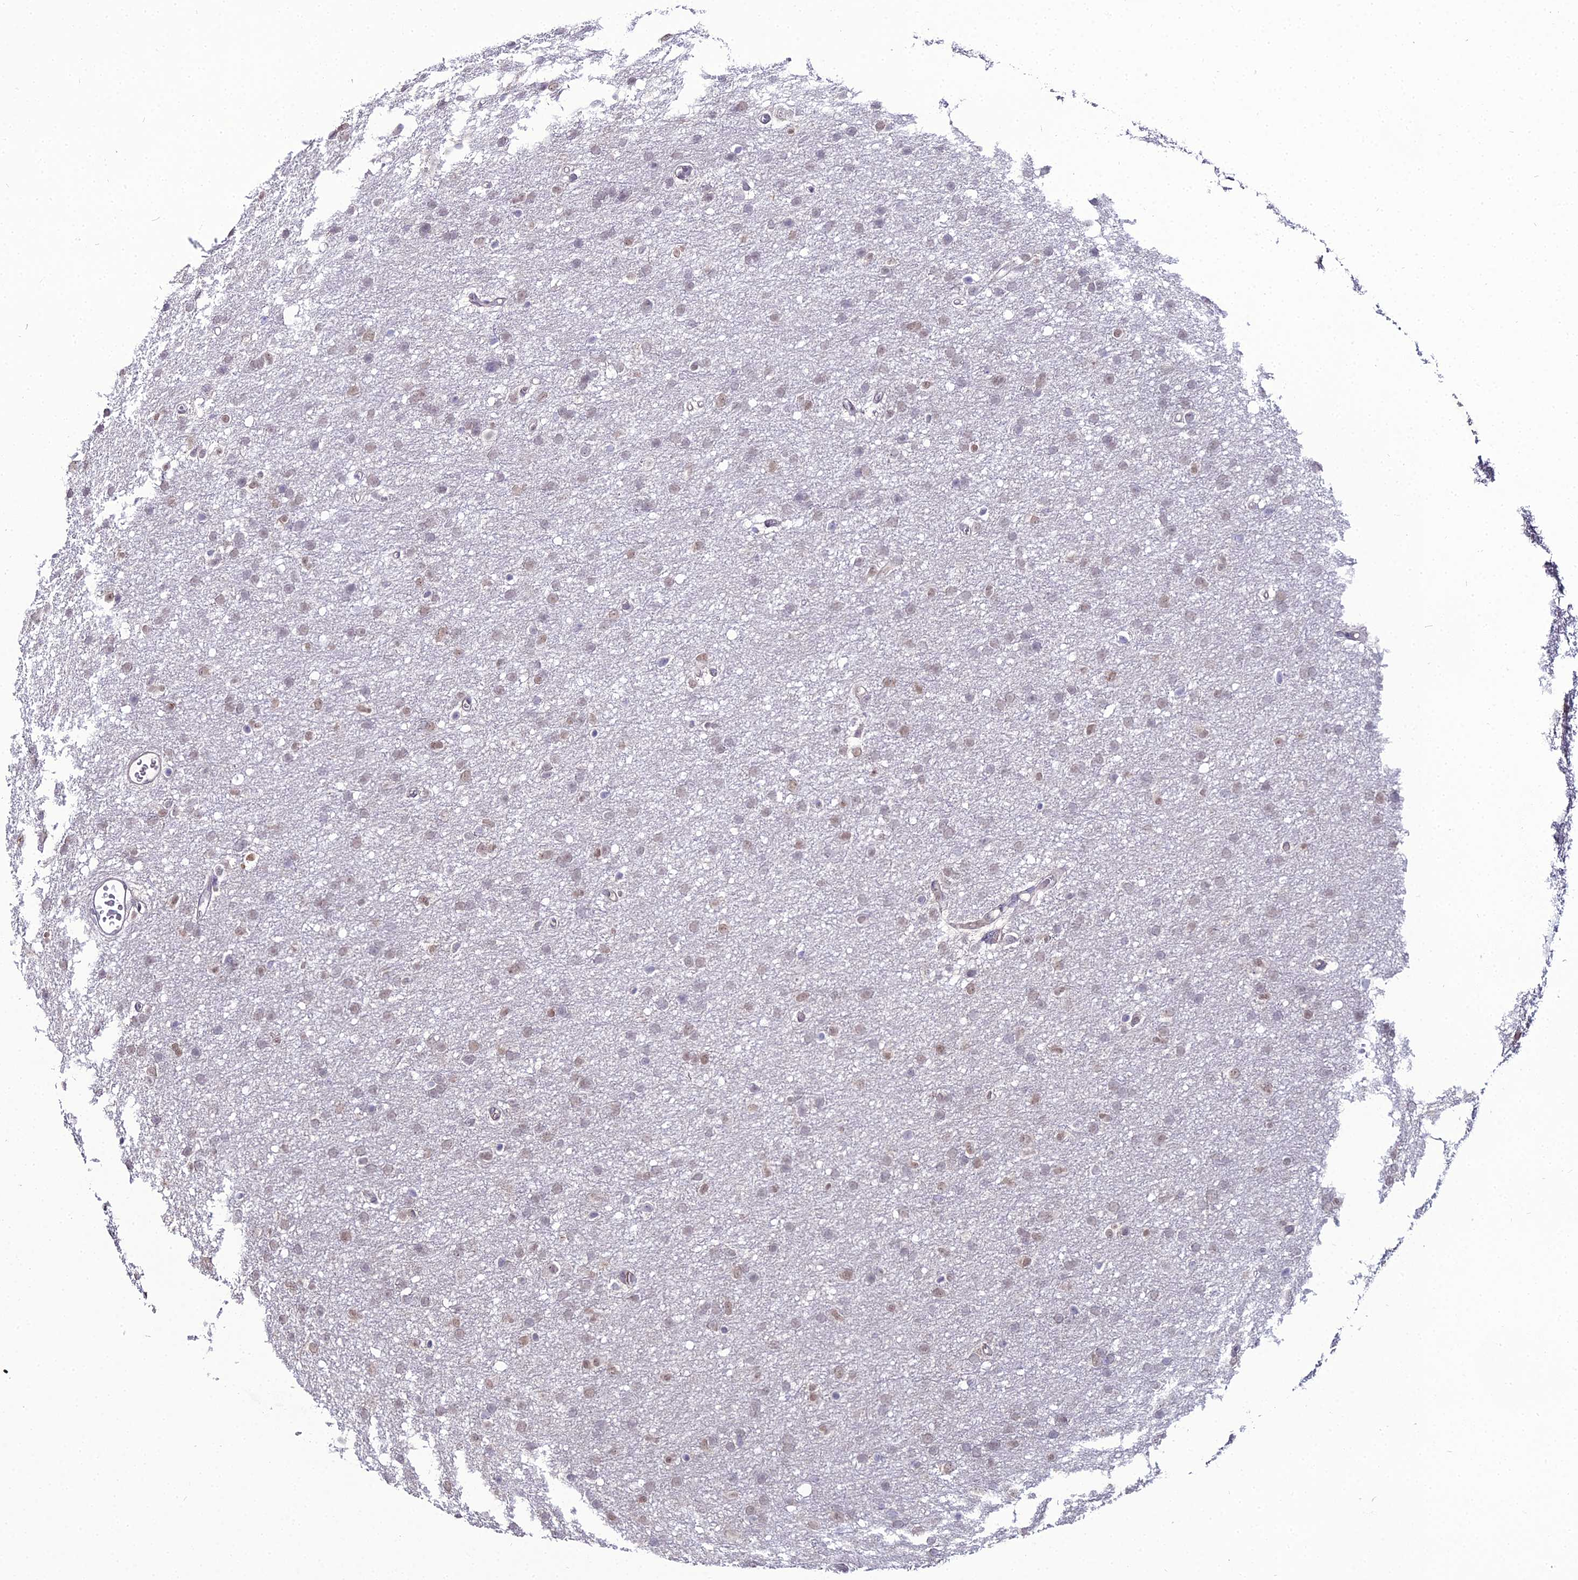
{"staining": {"intensity": "weak", "quantity": "<25%", "location": "nuclear"}, "tissue": "glioma", "cell_type": "Tumor cells", "image_type": "cancer", "snomed": [{"axis": "morphology", "description": "Glioma, malignant, High grade"}, {"axis": "topography", "description": "Cerebral cortex"}], "caption": "High magnification brightfield microscopy of malignant high-grade glioma stained with DAB (brown) and counterstained with hematoxylin (blue): tumor cells show no significant staining.", "gene": "TROAP", "patient": {"sex": "female", "age": 36}}